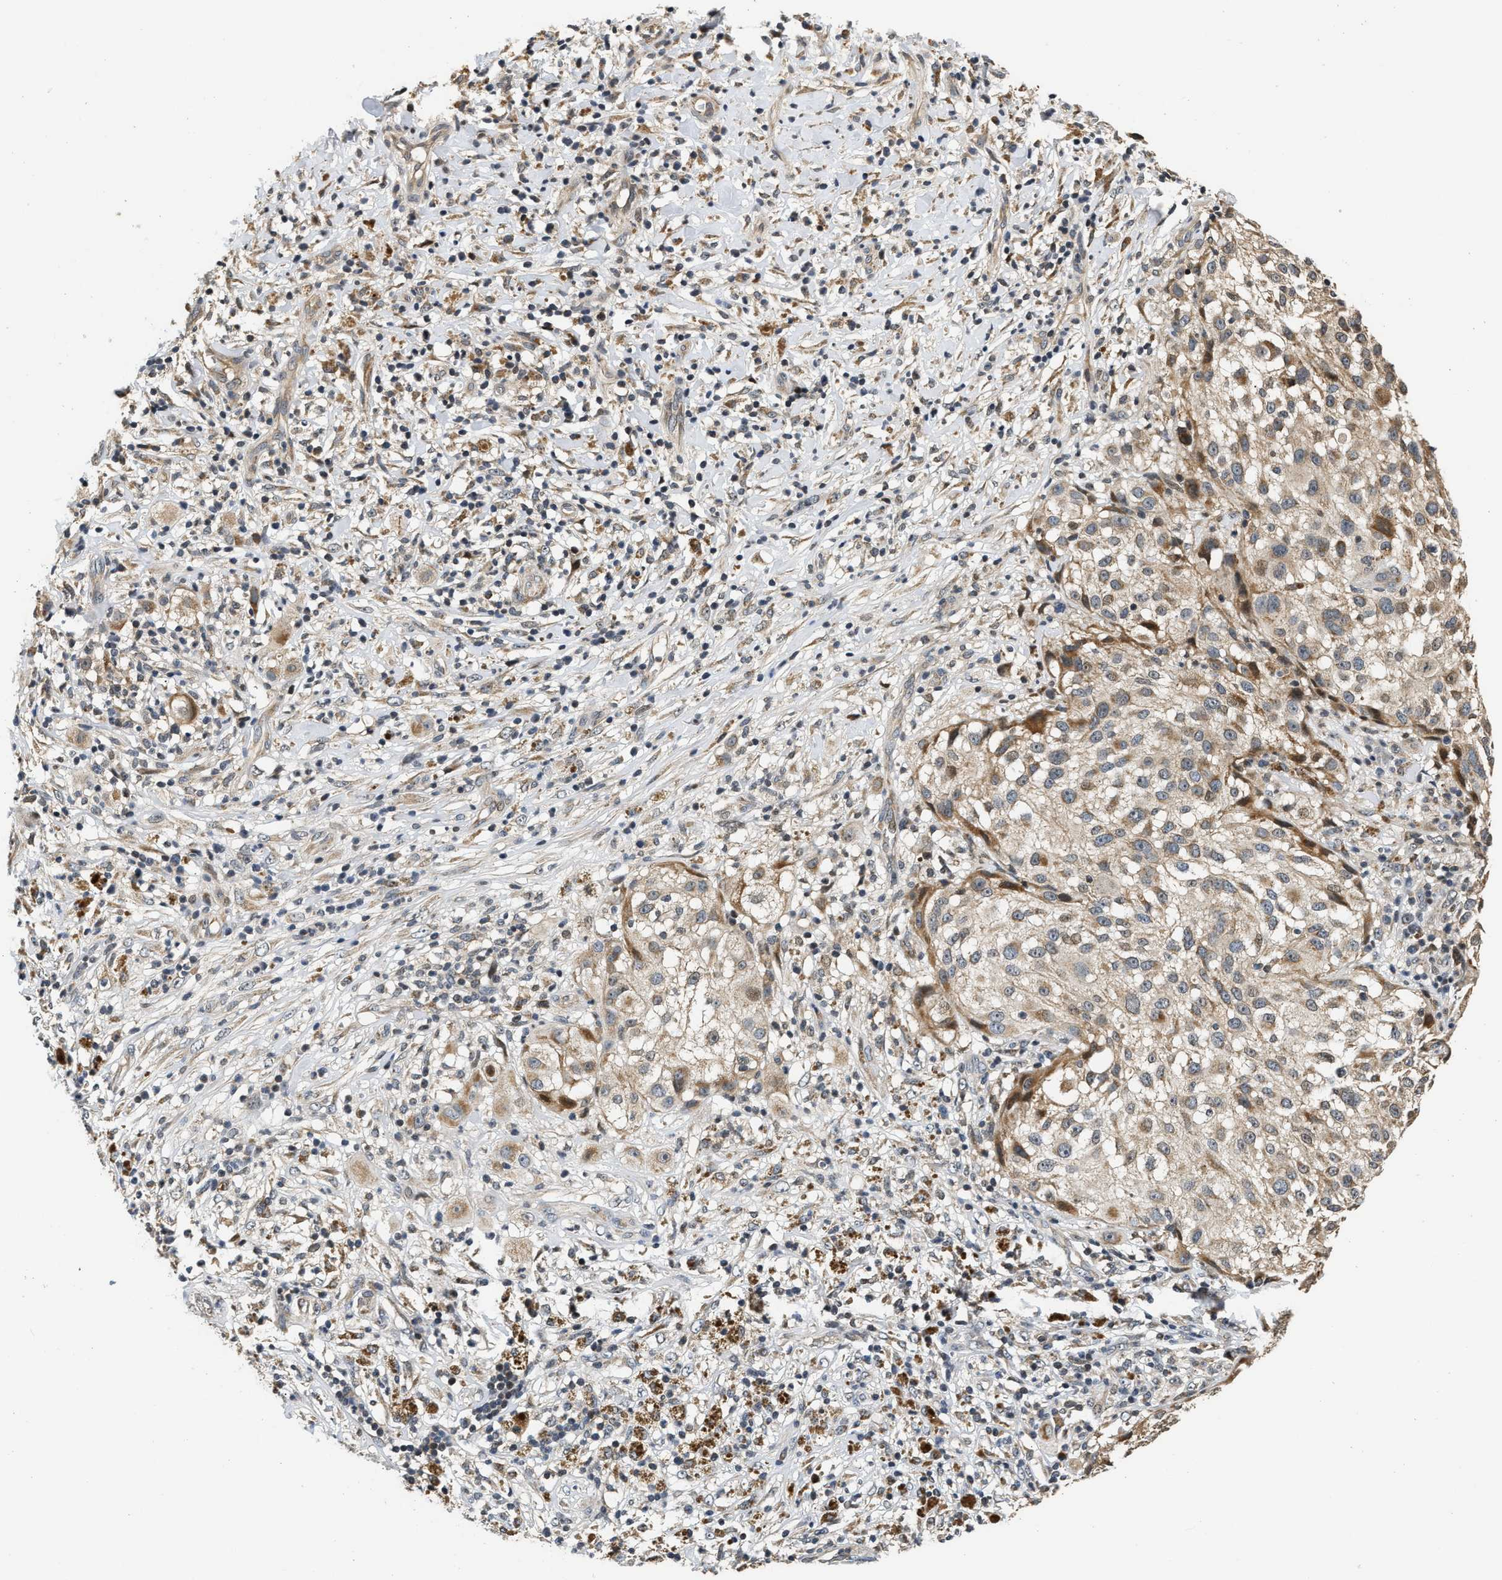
{"staining": {"intensity": "moderate", "quantity": "<25%", "location": "cytoplasmic/membranous"}, "tissue": "melanoma", "cell_type": "Tumor cells", "image_type": "cancer", "snomed": [{"axis": "morphology", "description": "Necrosis, NOS"}, {"axis": "morphology", "description": "Malignant melanoma, NOS"}, {"axis": "topography", "description": "Skin"}], "caption": "Immunohistochemistry (IHC) (DAB) staining of melanoma displays moderate cytoplasmic/membranous protein staining in approximately <25% of tumor cells.", "gene": "EXTL2", "patient": {"sex": "female", "age": 87}}